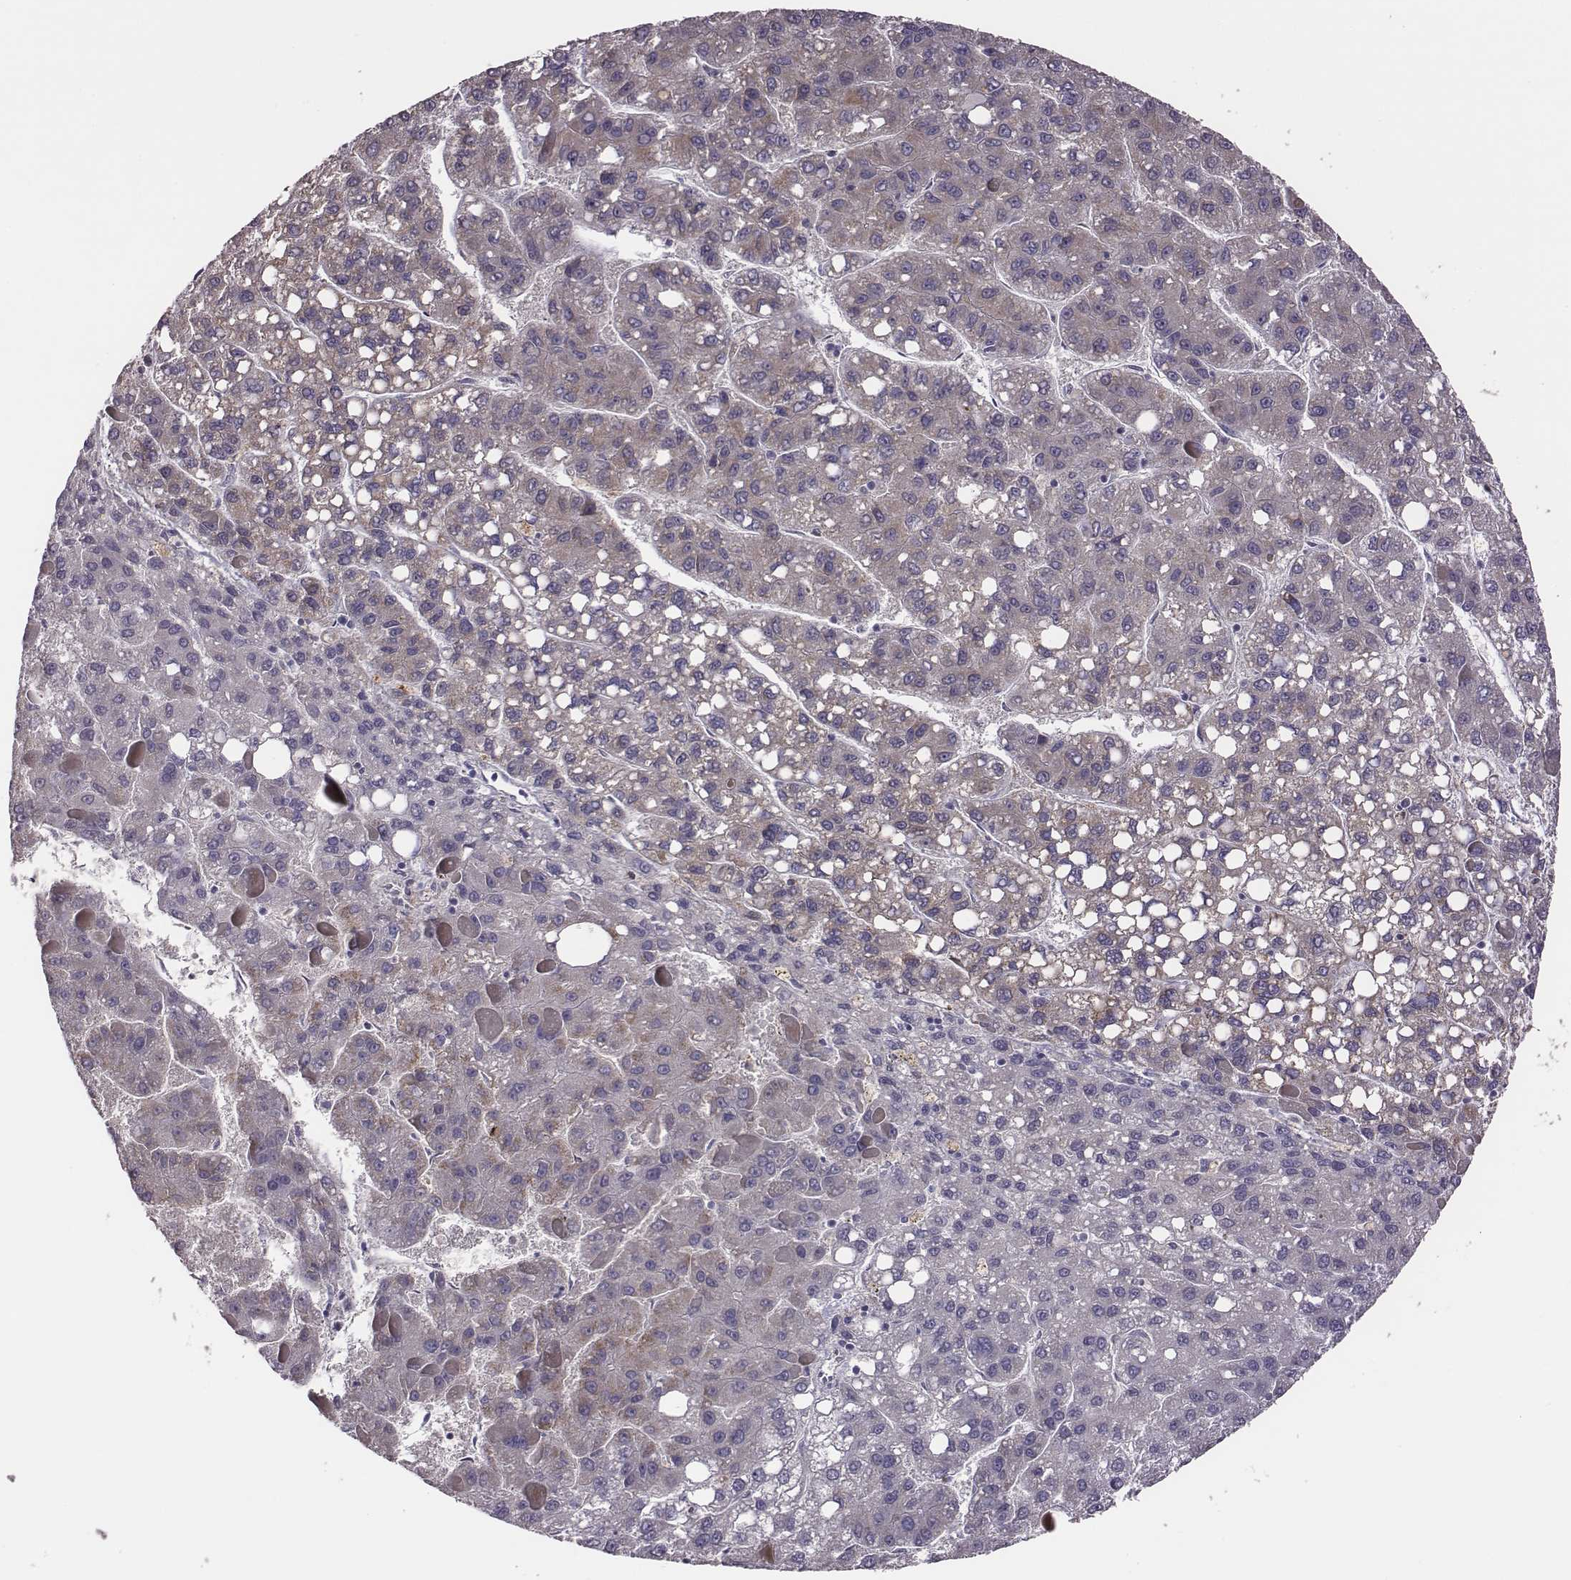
{"staining": {"intensity": "negative", "quantity": "none", "location": "none"}, "tissue": "liver cancer", "cell_type": "Tumor cells", "image_type": "cancer", "snomed": [{"axis": "morphology", "description": "Carcinoma, Hepatocellular, NOS"}, {"axis": "topography", "description": "Liver"}], "caption": "Tumor cells are negative for protein expression in human liver cancer.", "gene": "KMO", "patient": {"sex": "female", "age": 82}}